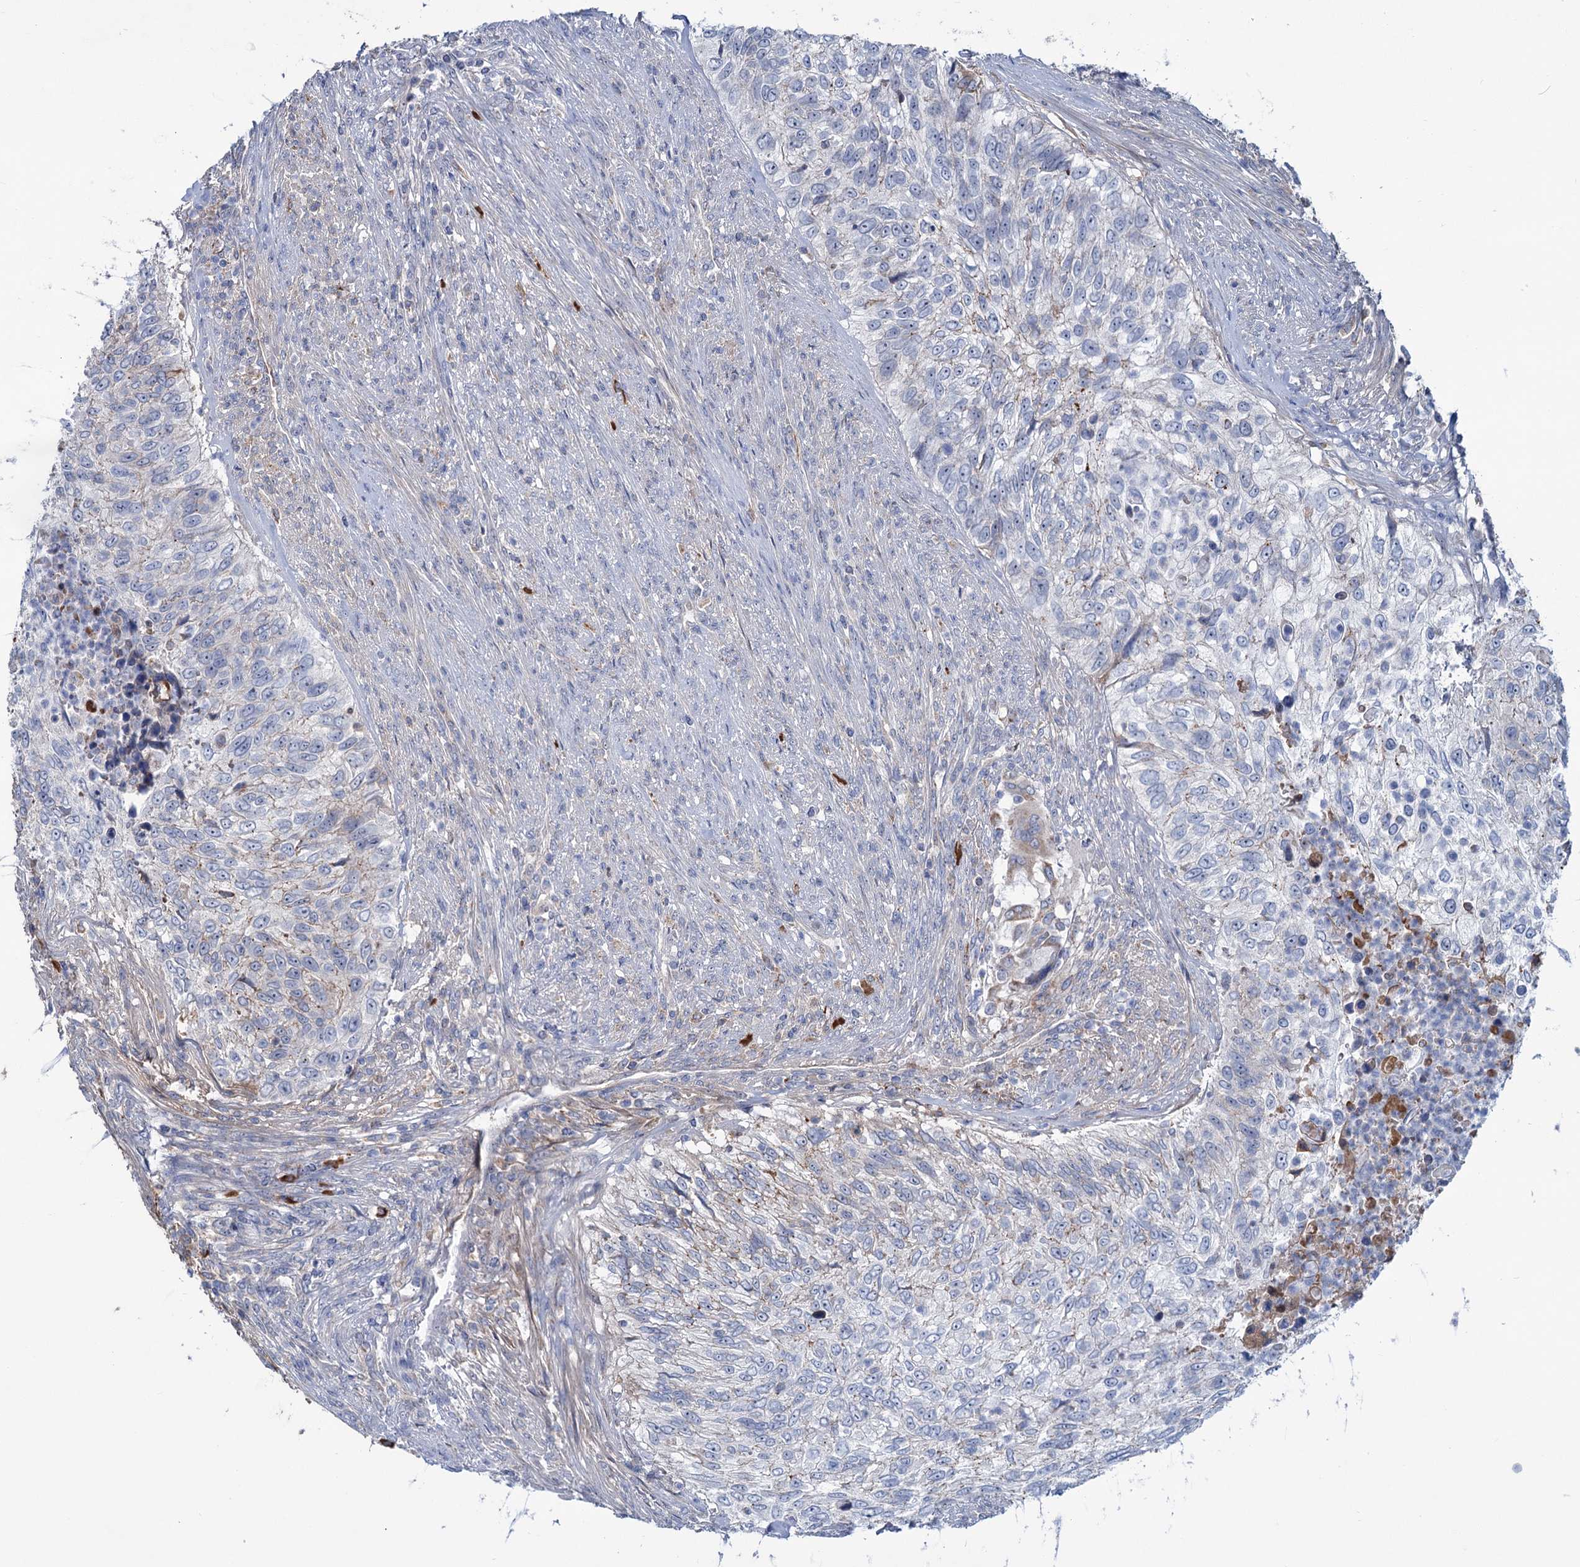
{"staining": {"intensity": "negative", "quantity": "none", "location": "none"}, "tissue": "urothelial cancer", "cell_type": "Tumor cells", "image_type": "cancer", "snomed": [{"axis": "morphology", "description": "Urothelial carcinoma, High grade"}, {"axis": "topography", "description": "Urinary bladder"}], "caption": "Tumor cells are negative for protein expression in human high-grade urothelial carcinoma.", "gene": "LPIN1", "patient": {"sex": "female", "age": 60}}